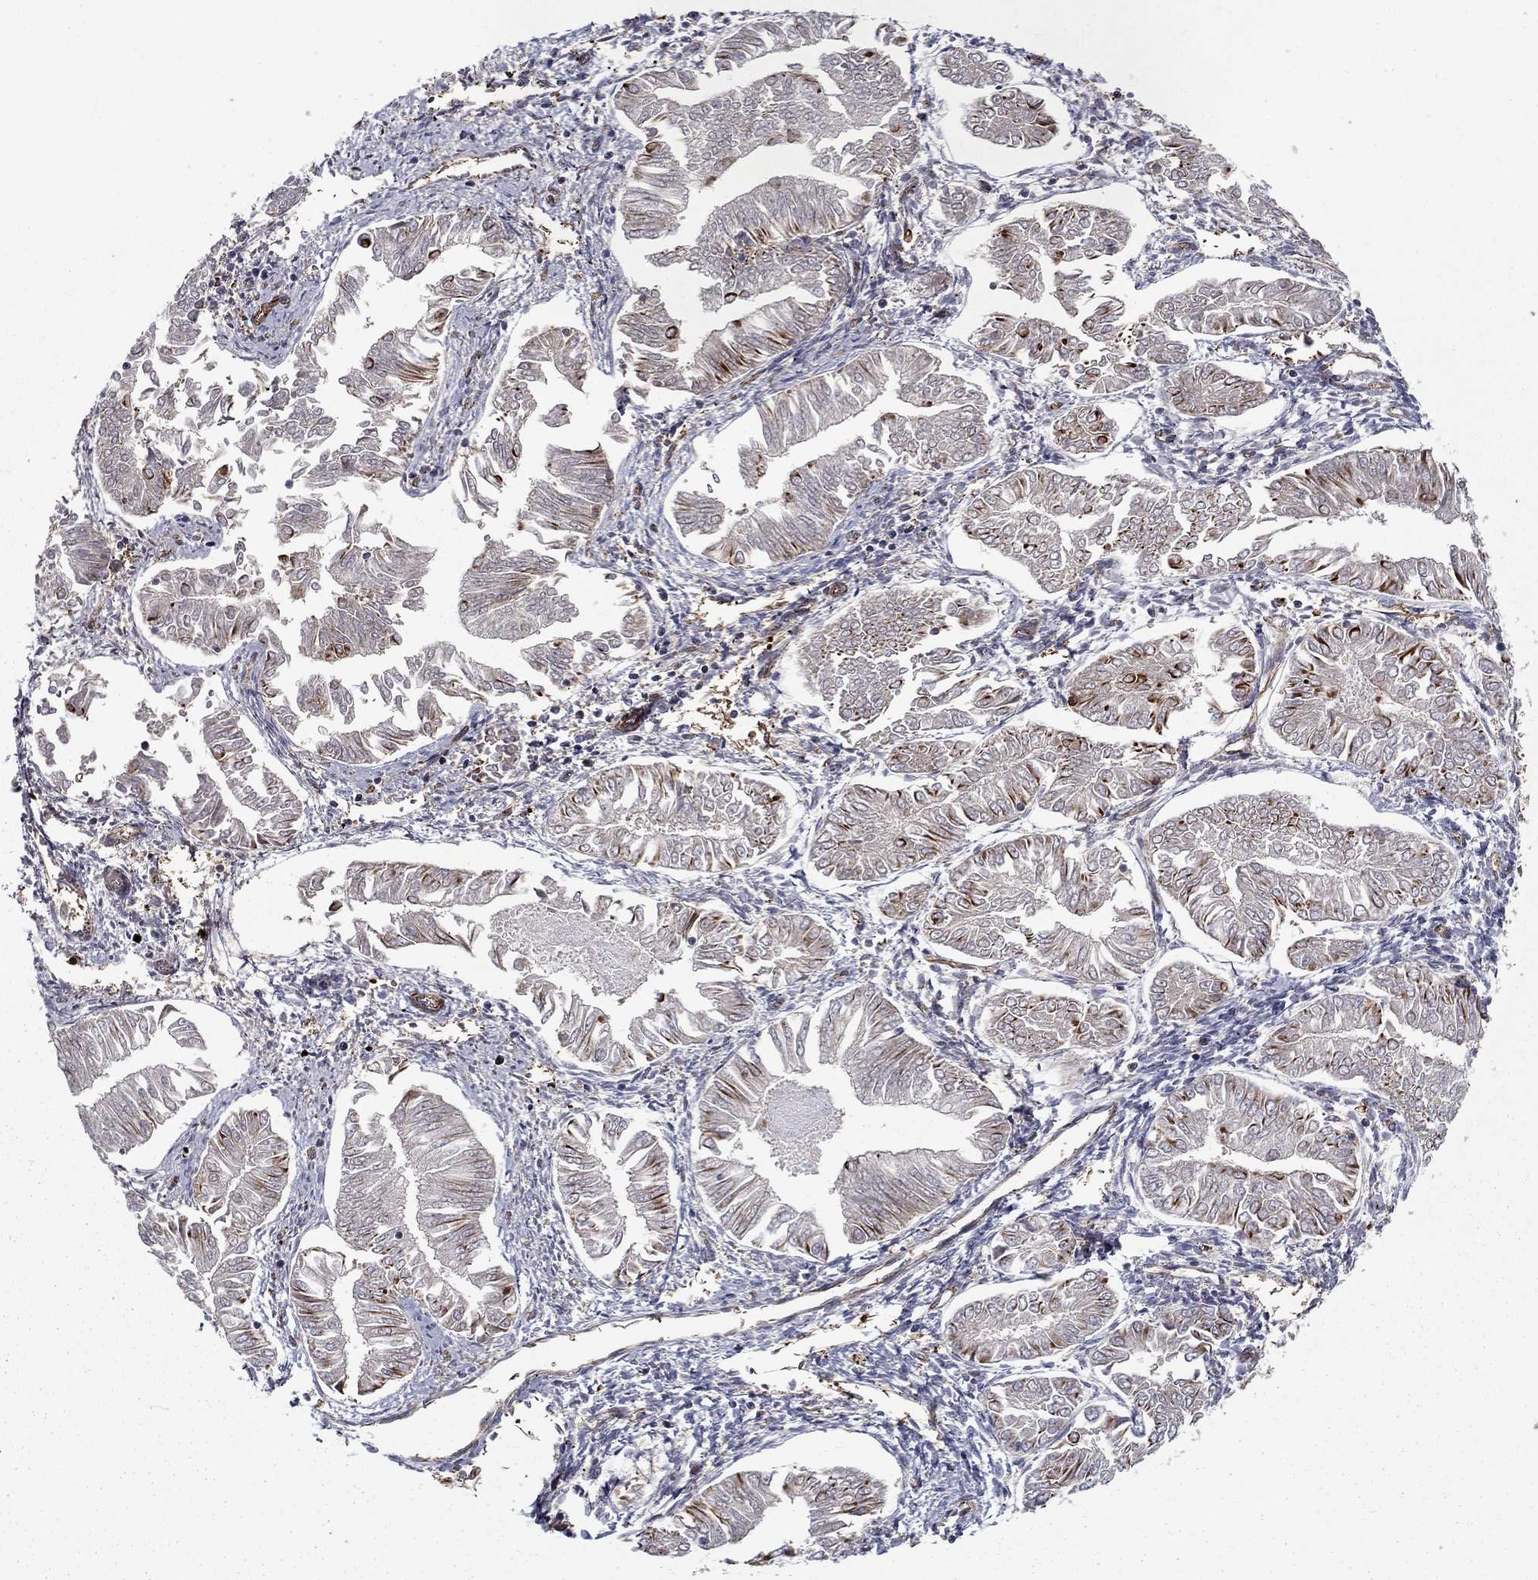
{"staining": {"intensity": "moderate", "quantity": "<25%", "location": "cytoplasmic/membranous"}, "tissue": "endometrial cancer", "cell_type": "Tumor cells", "image_type": "cancer", "snomed": [{"axis": "morphology", "description": "Adenocarcinoma, NOS"}, {"axis": "topography", "description": "Endometrium"}], "caption": "Immunohistochemical staining of endometrial cancer reveals moderate cytoplasmic/membranous protein positivity in about <25% of tumor cells. (Brightfield microscopy of DAB IHC at high magnification).", "gene": "ADM", "patient": {"sex": "female", "age": 53}}